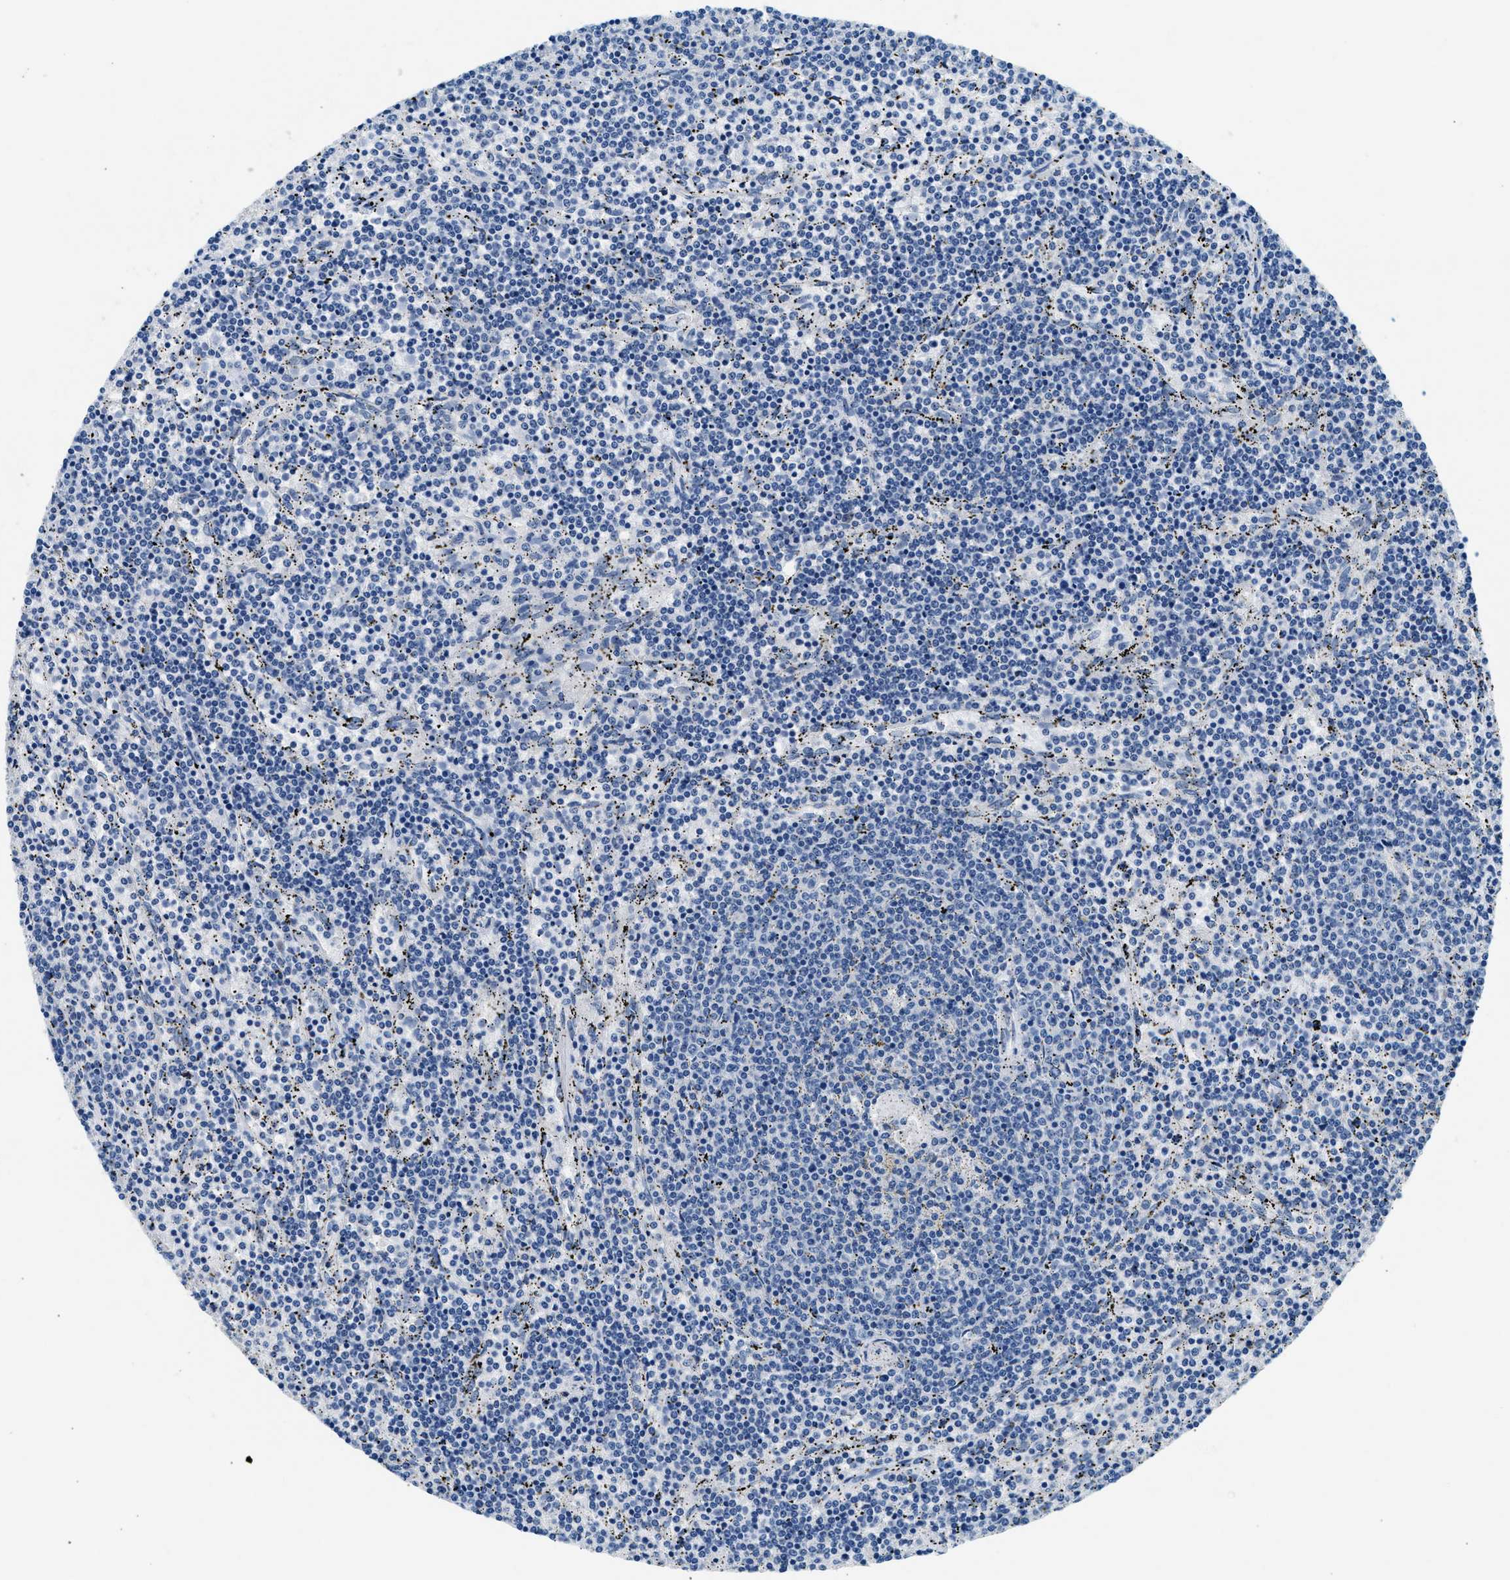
{"staining": {"intensity": "negative", "quantity": "none", "location": "none"}, "tissue": "lymphoma", "cell_type": "Tumor cells", "image_type": "cancer", "snomed": [{"axis": "morphology", "description": "Malignant lymphoma, non-Hodgkin's type, Low grade"}, {"axis": "topography", "description": "Spleen"}], "caption": "Lymphoma was stained to show a protein in brown. There is no significant expression in tumor cells. (Stains: DAB (3,3'-diaminobenzidine) immunohistochemistry with hematoxylin counter stain, Microscopy: brightfield microscopy at high magnification).", "gene": "CLDN18", "patient": {"sex": "female", "age": 50}}